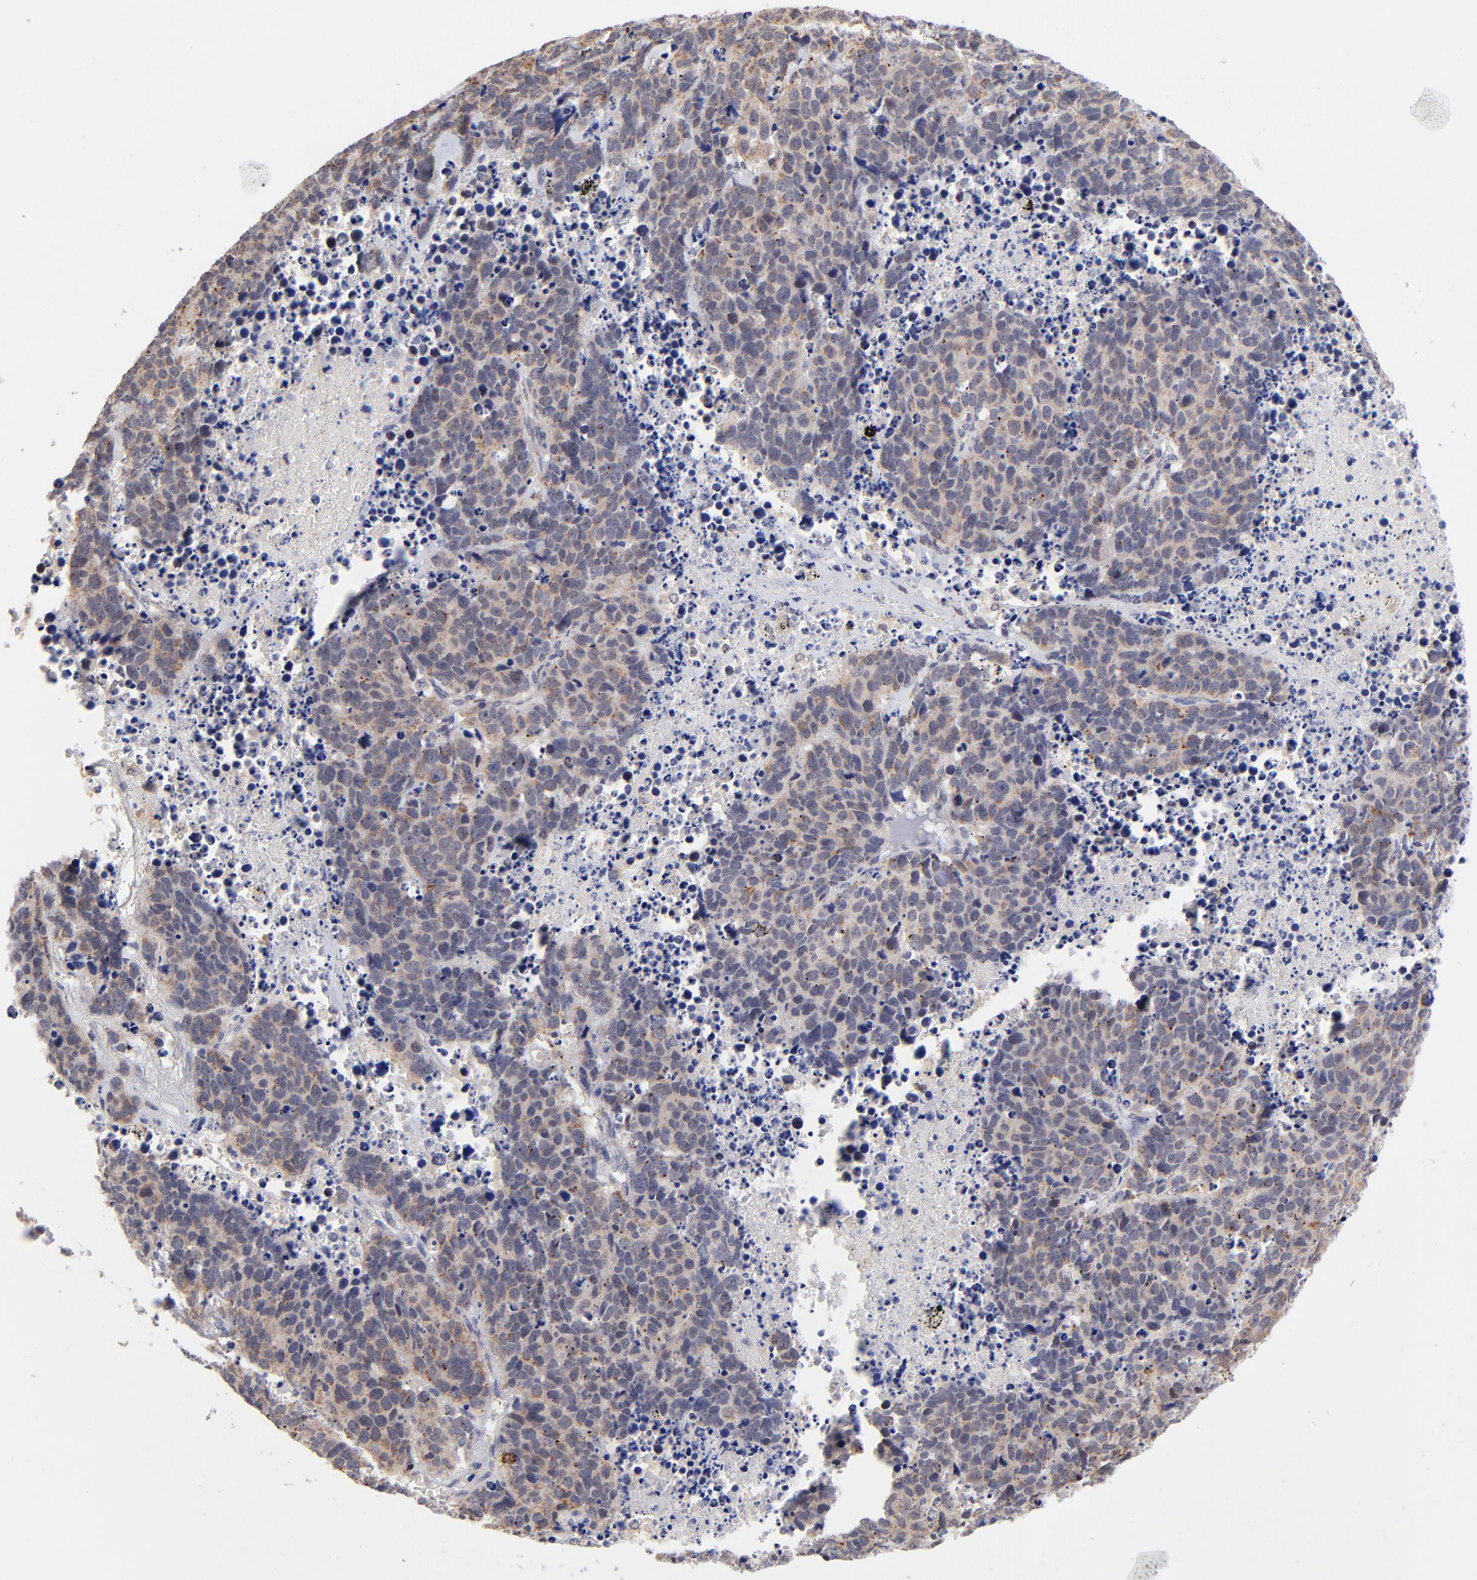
{"staining": {"intensity": "moderate", "quantity": "25%-75%", "location": "cytoplasmic/membranous"}, "tissue": "lung cancer", "cell_type": "Tumor cells", "image_type": "cancer", "snomed": [{"axis": "morphology", "description": "Carcinoid, malignant, NOS"}, {"axis": "topography", "description": "Lung"}], "caption": "Immunohistochemical staining of human lung carcinoid (malignant) displays moderate cytoplasmic/membranous protein staining in about 25%-75% of tumor cells. (Brightfield microscopy of DAB IHC at high magnification).", "gene": "FBXL12", "patient": {"sex": "male", "age": 60}}